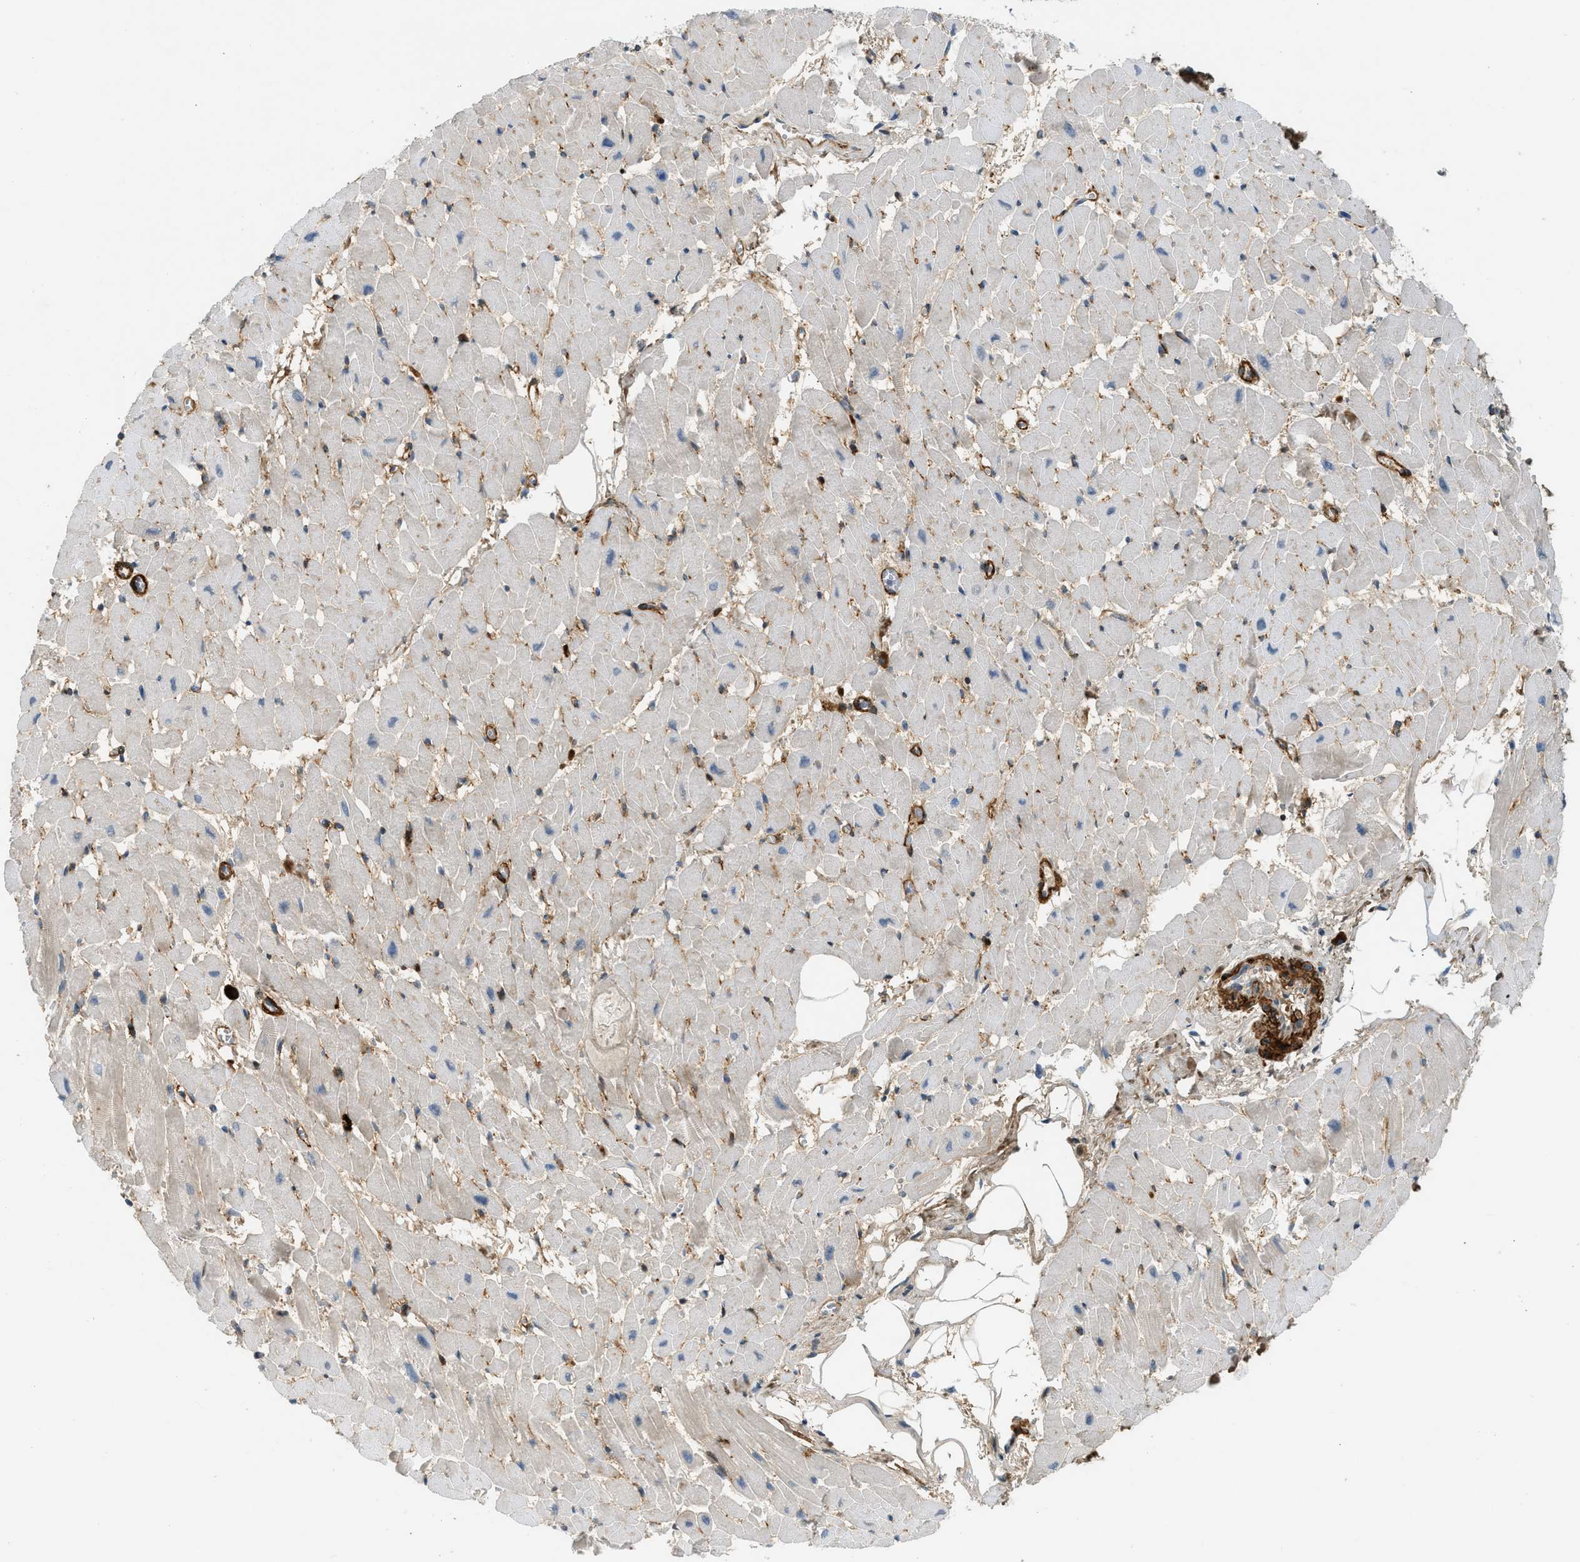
{"staining": {"intensity": "weak", "quantity": "25%-75%", "location": "cytoplasmic/membranous"}, "tissue": "heart muscle", "cell_type": "Cardiomyocytes", "image_type": "normal", "snomed": [{"axis": "morphology", "description": "Normal tissue, NOS"}, {"axis": "topography", "description": "Heart"}], "caption": "A histopathology image of heart muscle stained for a protein displays weak cytoplasmic/membranous brown staining in cardiomyocytes. (DAB (3,3'-diaminobenzidine) IHC with brightfield microscopy, high magnification).", "gene": "EDNRA", "patient": {"sex": "female", "age": 19}}